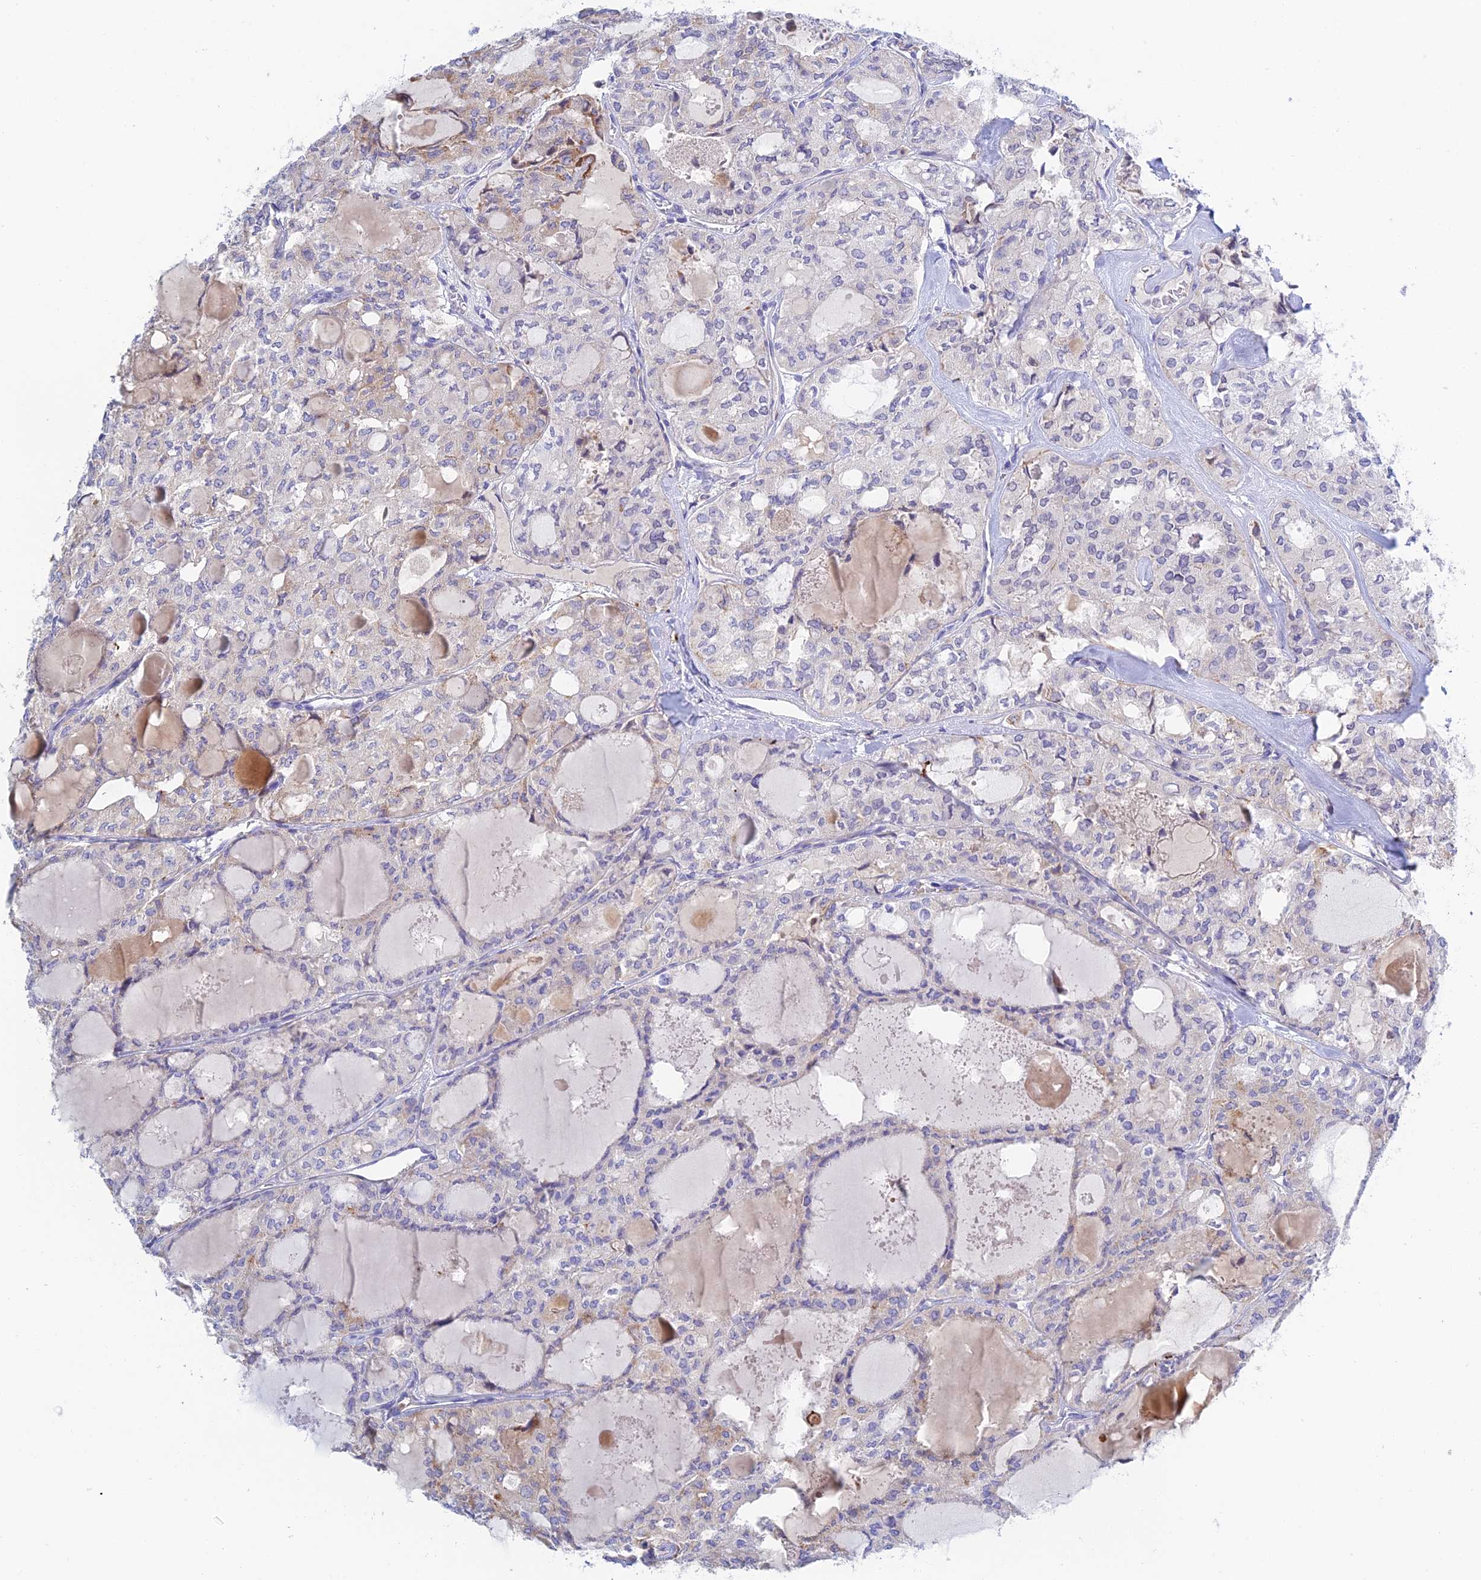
{"staining": {"intensity": "negative", "quantity": "none", "location": "none"}, "tissue": "thyroid cancer", "cell_type": "Tumor cells", "image_type": "cancer", "snomed": [{"axis": "morphology", "description": "Follicular adenoma carcinoma, NOS"}, {"axis": "topography", "description": "Thyroid gland"}], "caption": "This is an IHC photomicrograph of follicular adenoma carcinoma (thyroid). There is no positivity in tumor cells.", "gene": "RPGRIP1L", "patient": {"sex": "male", "age": 75}}